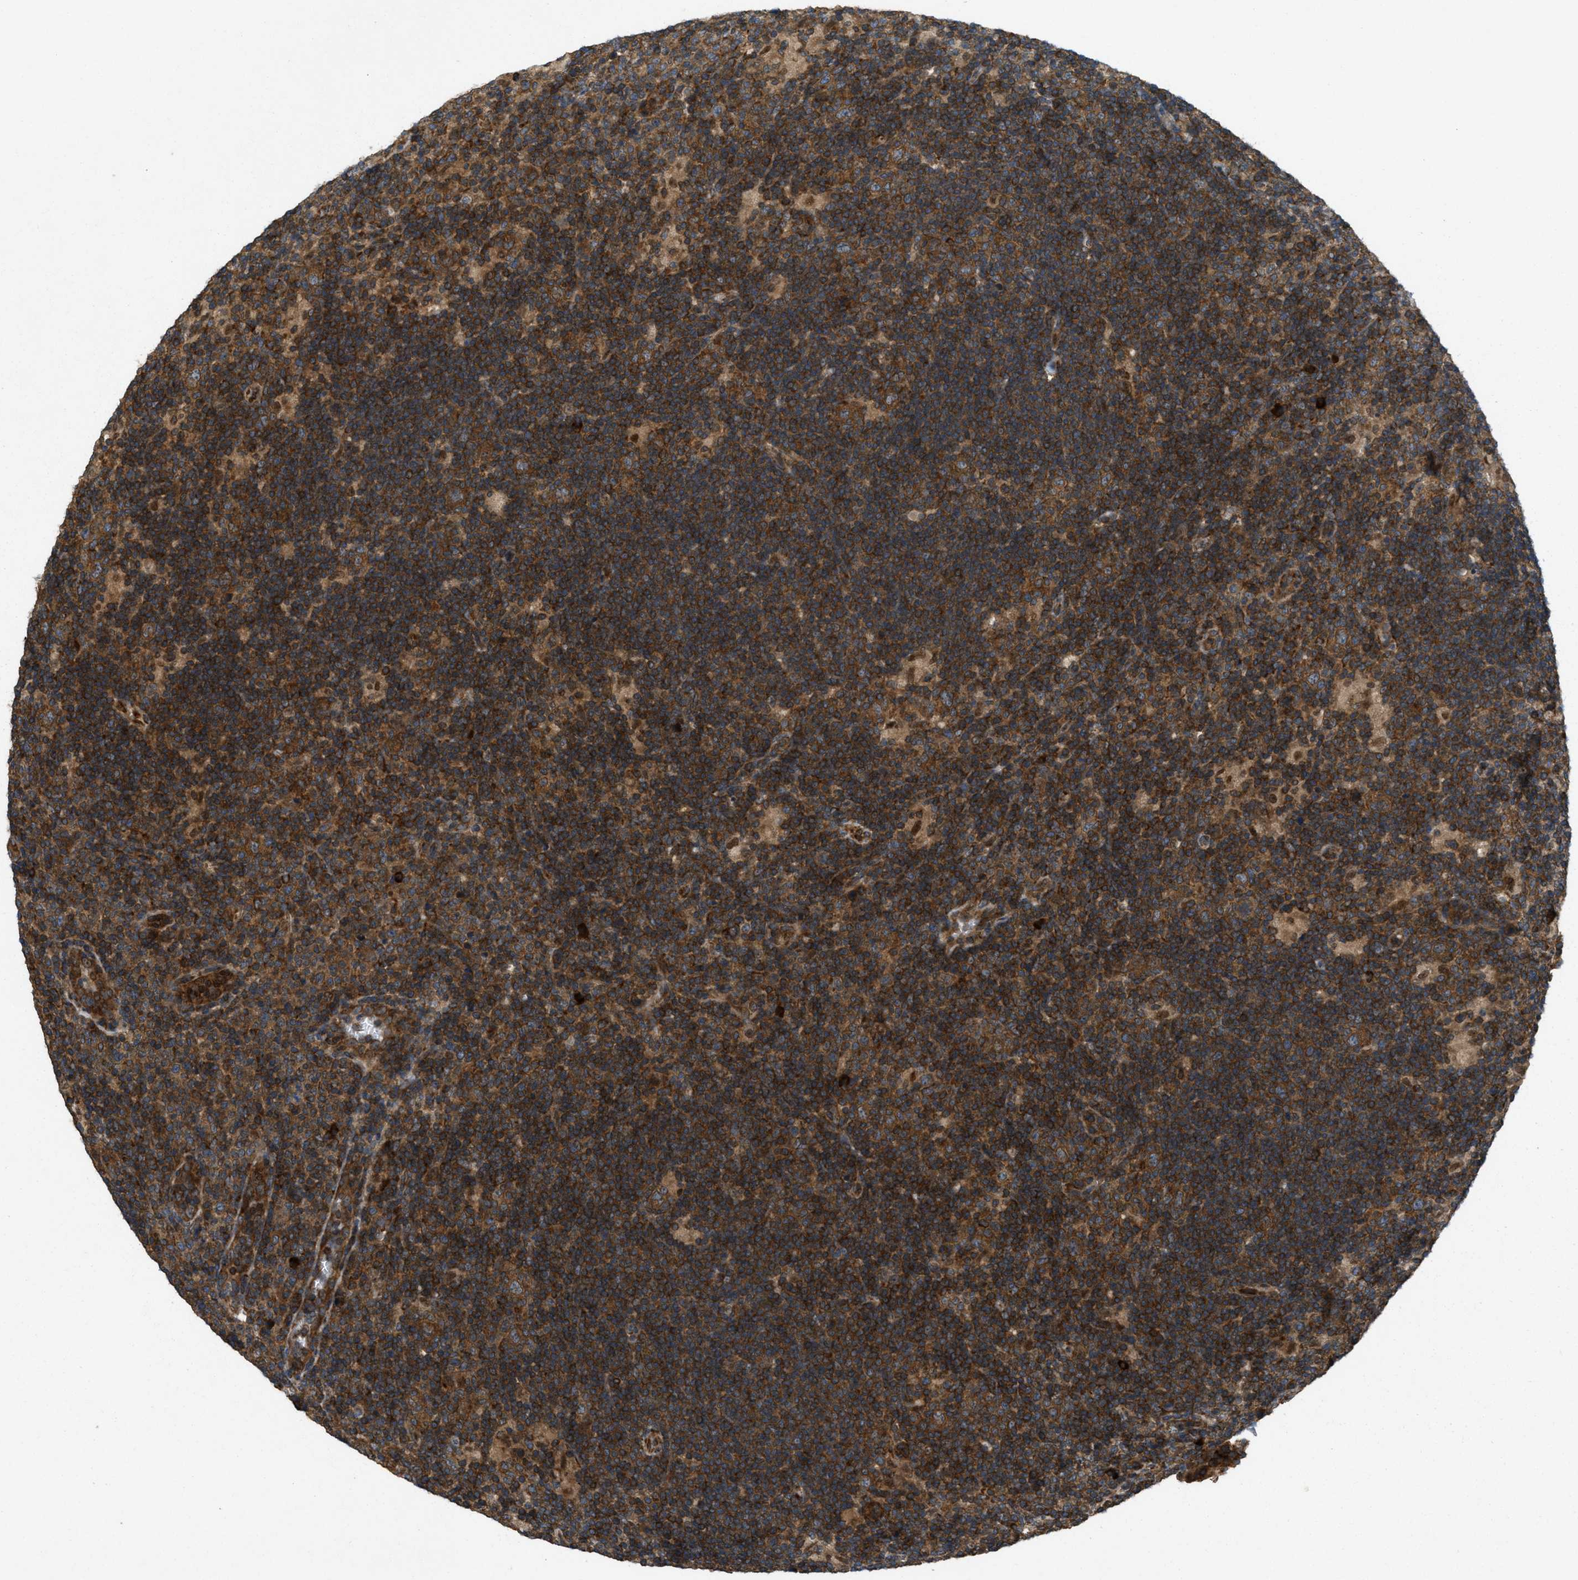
{"staining": {"intensity": "moderate", "quantity": ">75%", "location": "cytoplasmic/membranous"}, "tissue": "lymphoma", "cell_type": "Tumor cells", "image_type": "cancer", "snomed": [{"axis": "morphology", "description": "Hodgkin's disease, NOS"}, {"axis": "topography", "description": "Lymph node"}], "caption": "This histopathology image demonstrates immunohistochemistry (IHC) staining of lymphoma, with medium moderate cytoplasmic/membranous positivity in approximately >75% of tumor cells.", "gene": "PCDH18", "patient": {"sex": "female", "age": 57}}